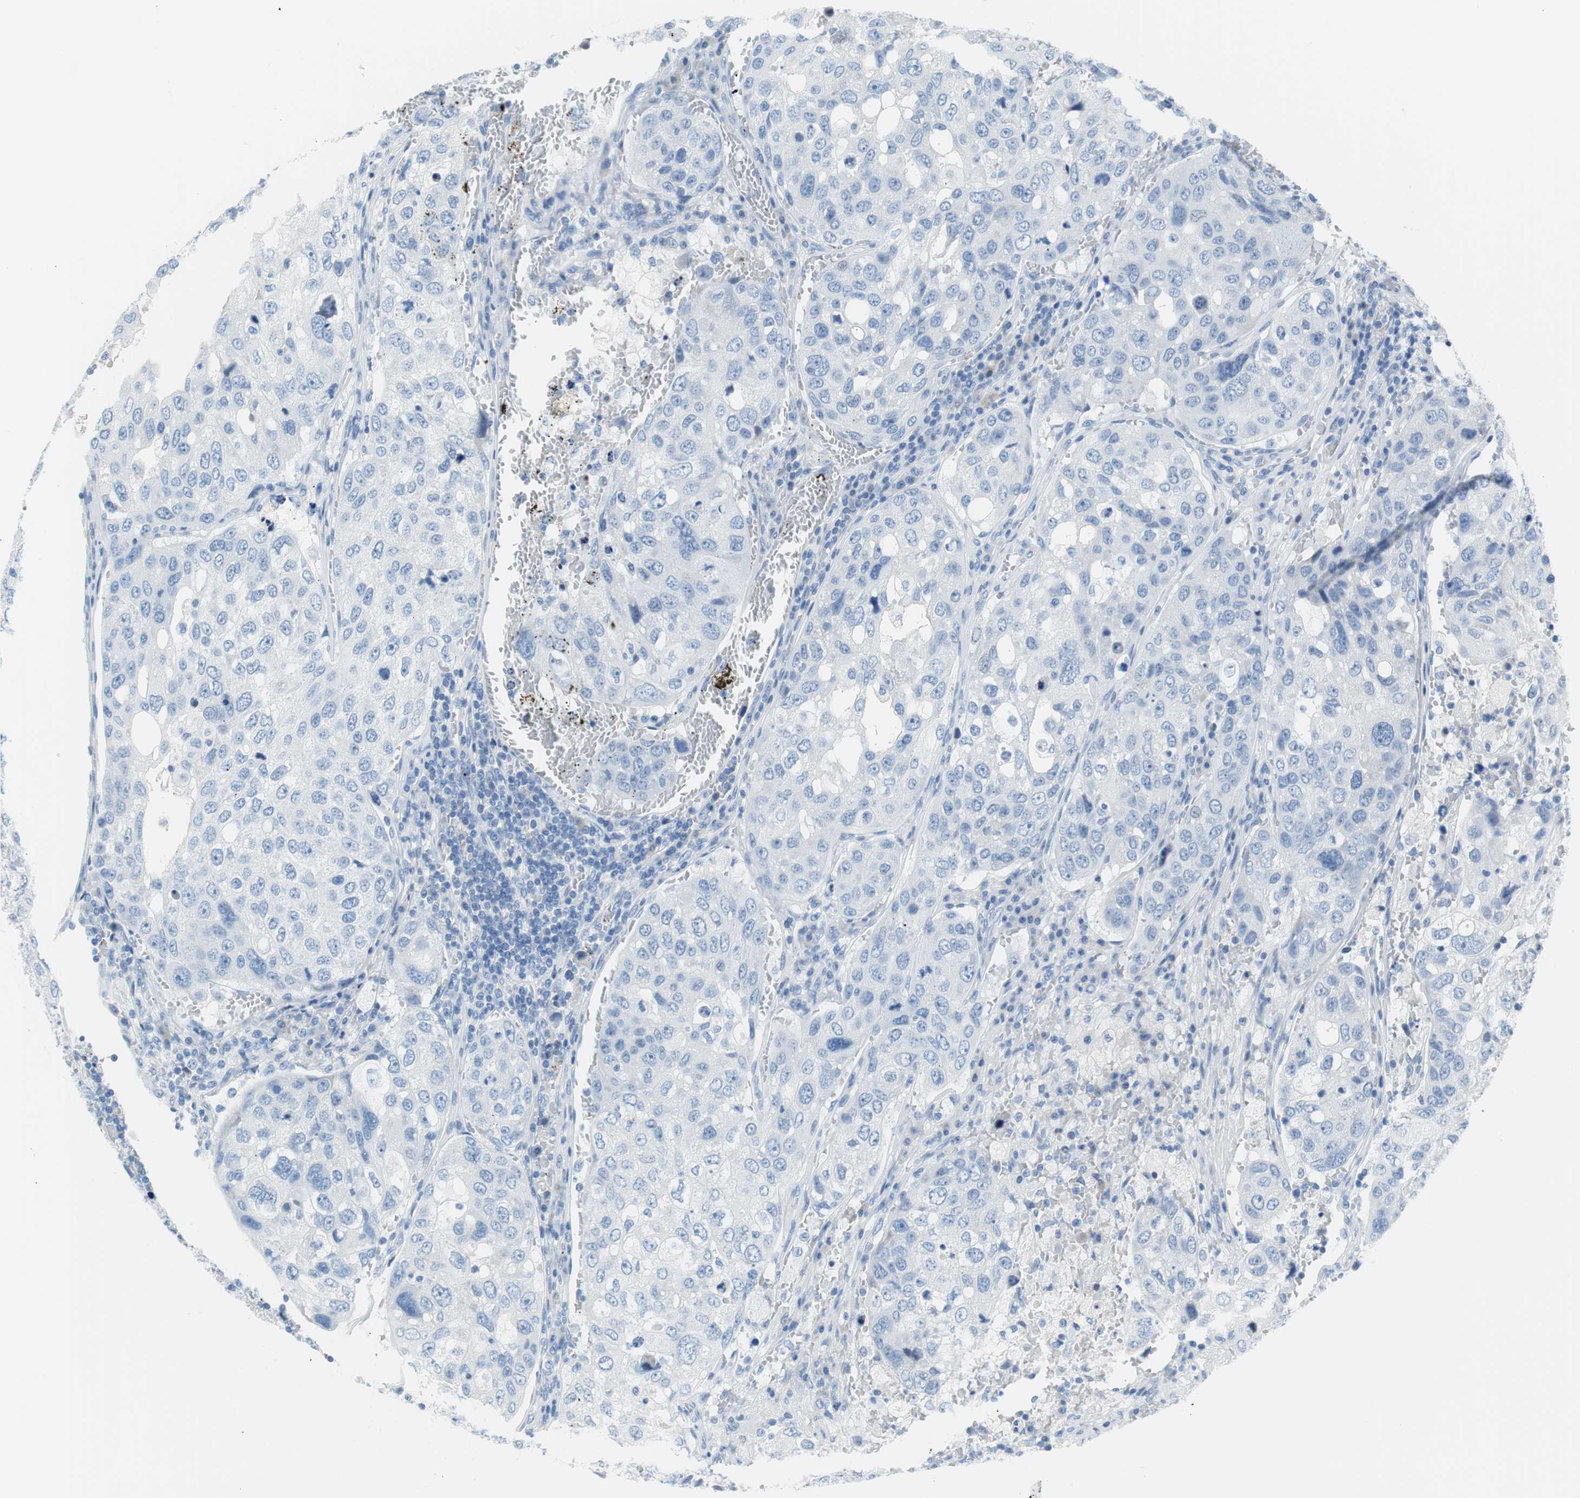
{"staining": {"intensity": "negative", "quantity": "none", "location": "none"}, "tissue": "urothelial cancer", "cell_type": "Tumor cells", "image_type": "cancer", "snomed": [{"axis": "morphology", "description": "Urothelial carcinoma, High grade"}, {"axis": "topography", "description": "Lymph node"}, {"axis": "topography", "description": "Urinary bladder"}], "caption": "This is a photomicrograph of immunohistochemistry (IHC) staining of high-grade urothelial carcinoma, which shows no staining in tumor cells.", "gene": "MYH1", "patient": {"sex": "male", "age": 51}}